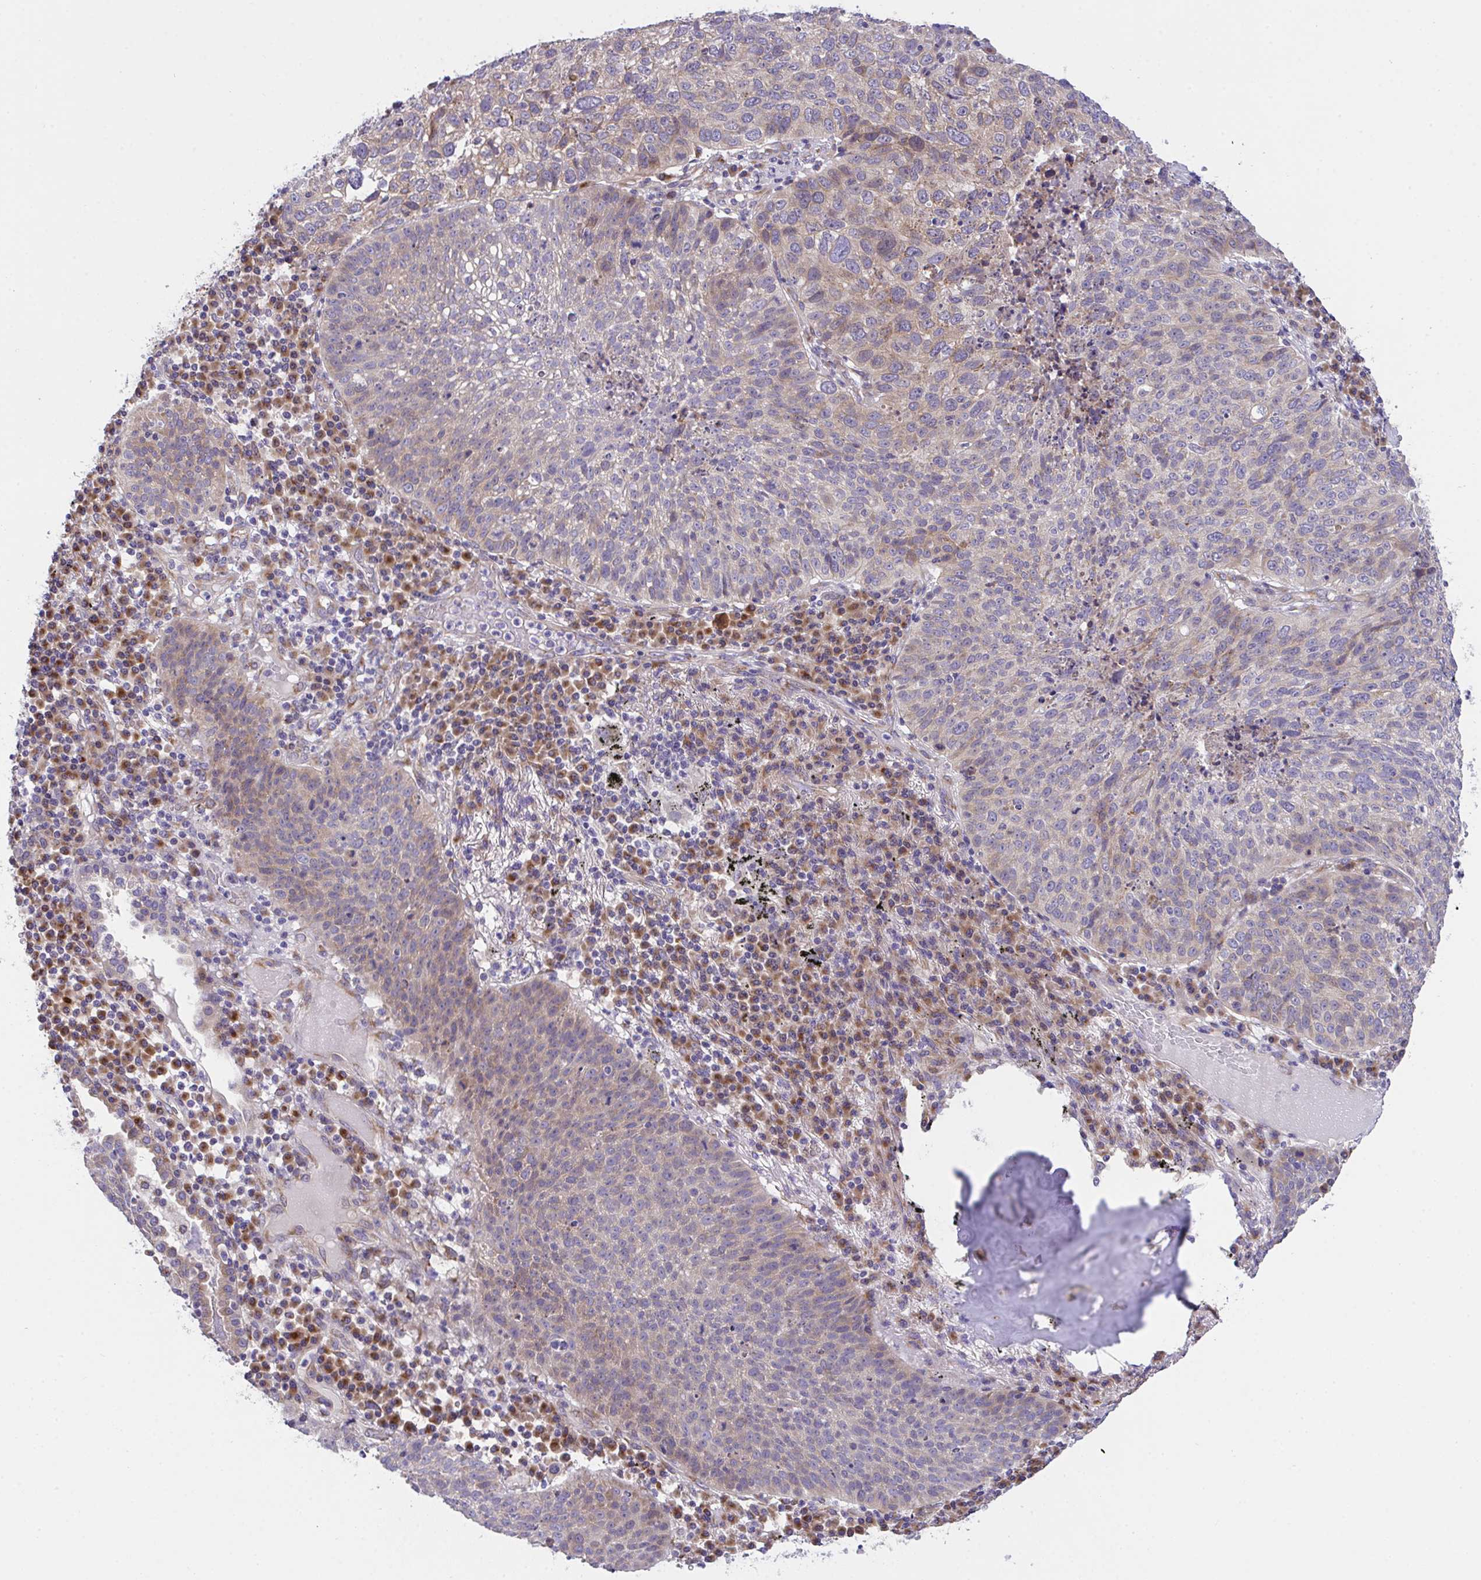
{"staining": {"intensity": "weak", "quantity": "25%-75%", "location": "cytoplasmic/membranous"}, "tissue": "lung cancer", "cell_type": "Tumor cells", "image_type": "cancer", "snomed": [{"axis": "morphology", "description": "Squamous cell carcinoma, NOS"}, {"axis": "topography", "description": "Lung"}], "caption": "Immunohistochemistry photomicrograph of neoplastic tissue: human lung cancer (squamous cell carcinoma) stained using immunohistochemistry demonstrates low levels of weak protein expression localized specifically in the cytoplasmic/membranous of tumor cells, appearing as a cytoplasmic/membranous brown color.", "gene": "MIA3", "patient": {"sex": "male", "age": 63}}